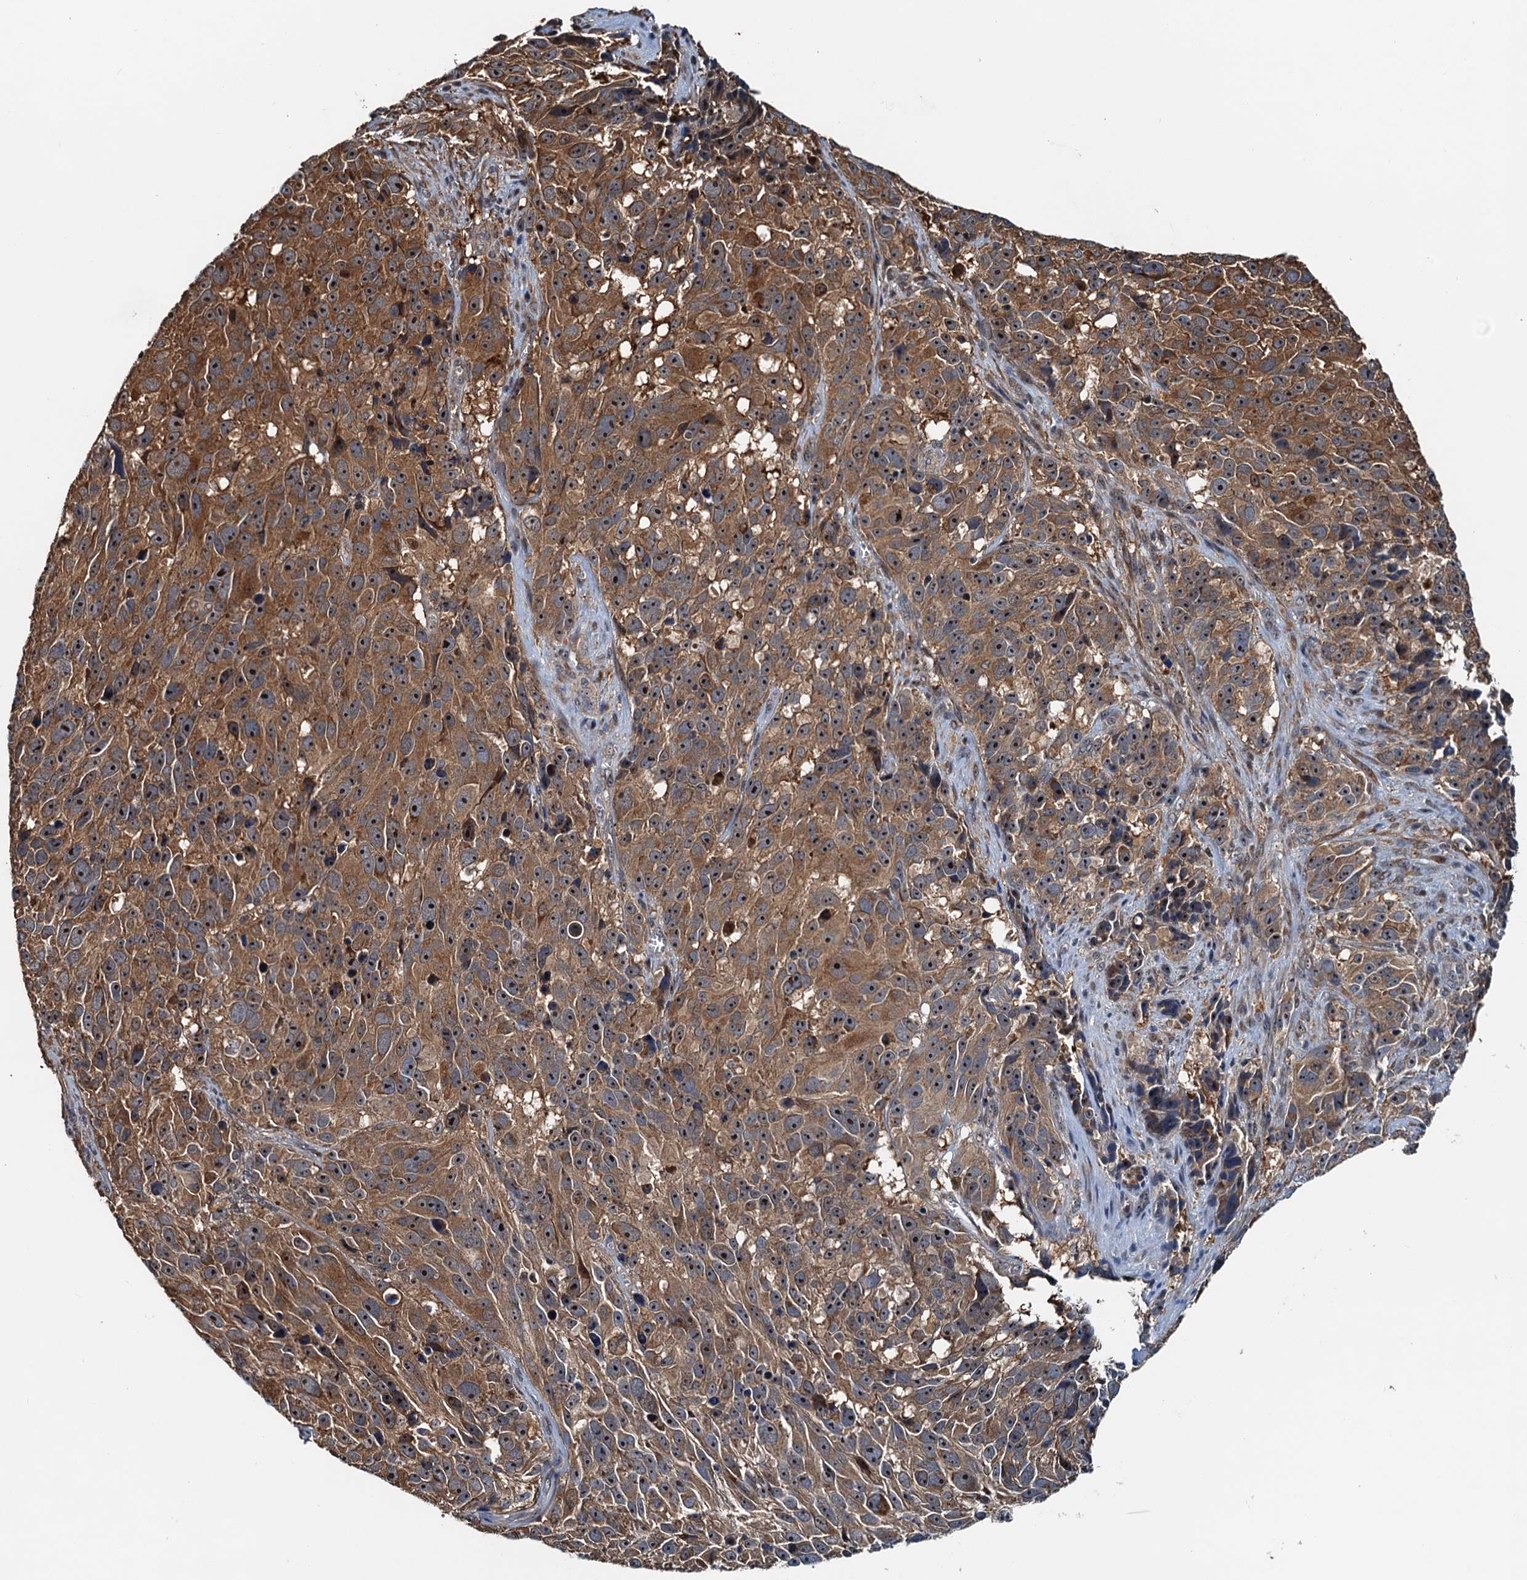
{"staining": {"intensity": "moderate", "quantity": ">75%", "location": "cytoplasmic/membranous"}, "tissue": "melanoma", "cell_type": "Tumor cells", "image_type": "cancer", "snomed": [{"axis": "morphology", "description": "Malignant melanoma, NOS"}, {"axis": "topography", "description": "Skin"}], "caption": "Melanoma stained with DAB (3,3'-diaminobenzidine) IHC demonstrates medium levels of moderate cytoplasmic/membranous positivity in about >75% of tumor cells.", "gene": "USP6NL", "patient": {"sex": "male", "age": 84}}